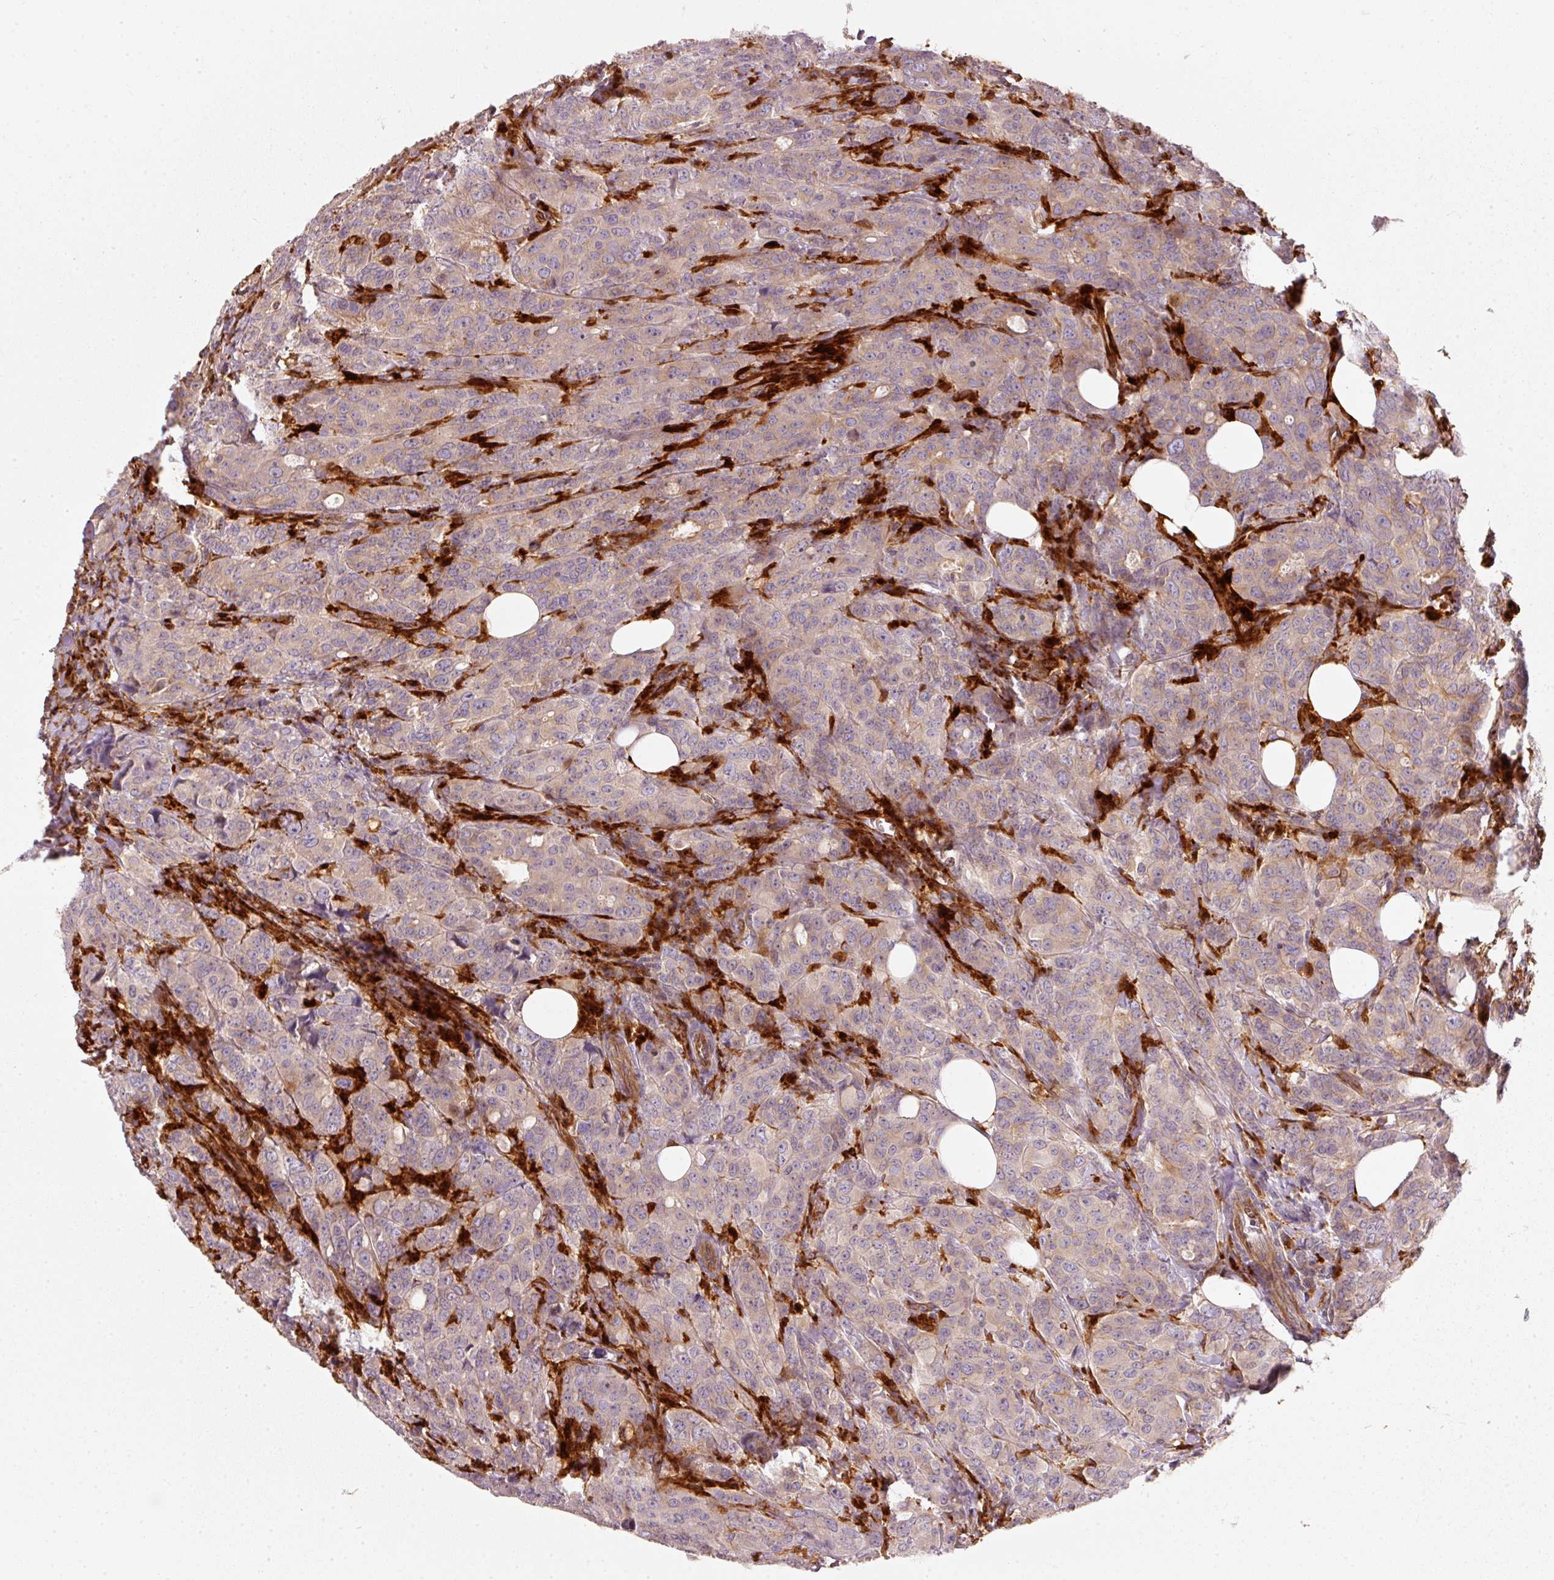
{"staining": {"intensity": "weak", "quantity": "25%-75%", "location": "cytoplasmic/membranous"}, "tissue": "breast cancer", "cell_type": "Tumor cells", "image_type": "cancer", "snomed": [{"axis": "morphology", "description": "Duct carcinoma"}, {"axis": "topography", "description": "Breast"}], "caption": "DAB (3,3'-diaminobenzidine) immunohistochemical staining of human breast cancer displays weak cytoplasmic/membranous protein expression in approximately 25%-75% of tumor cells.", "gene": "IQGAP2", "patient": {"sex": "female", "age": 43}}